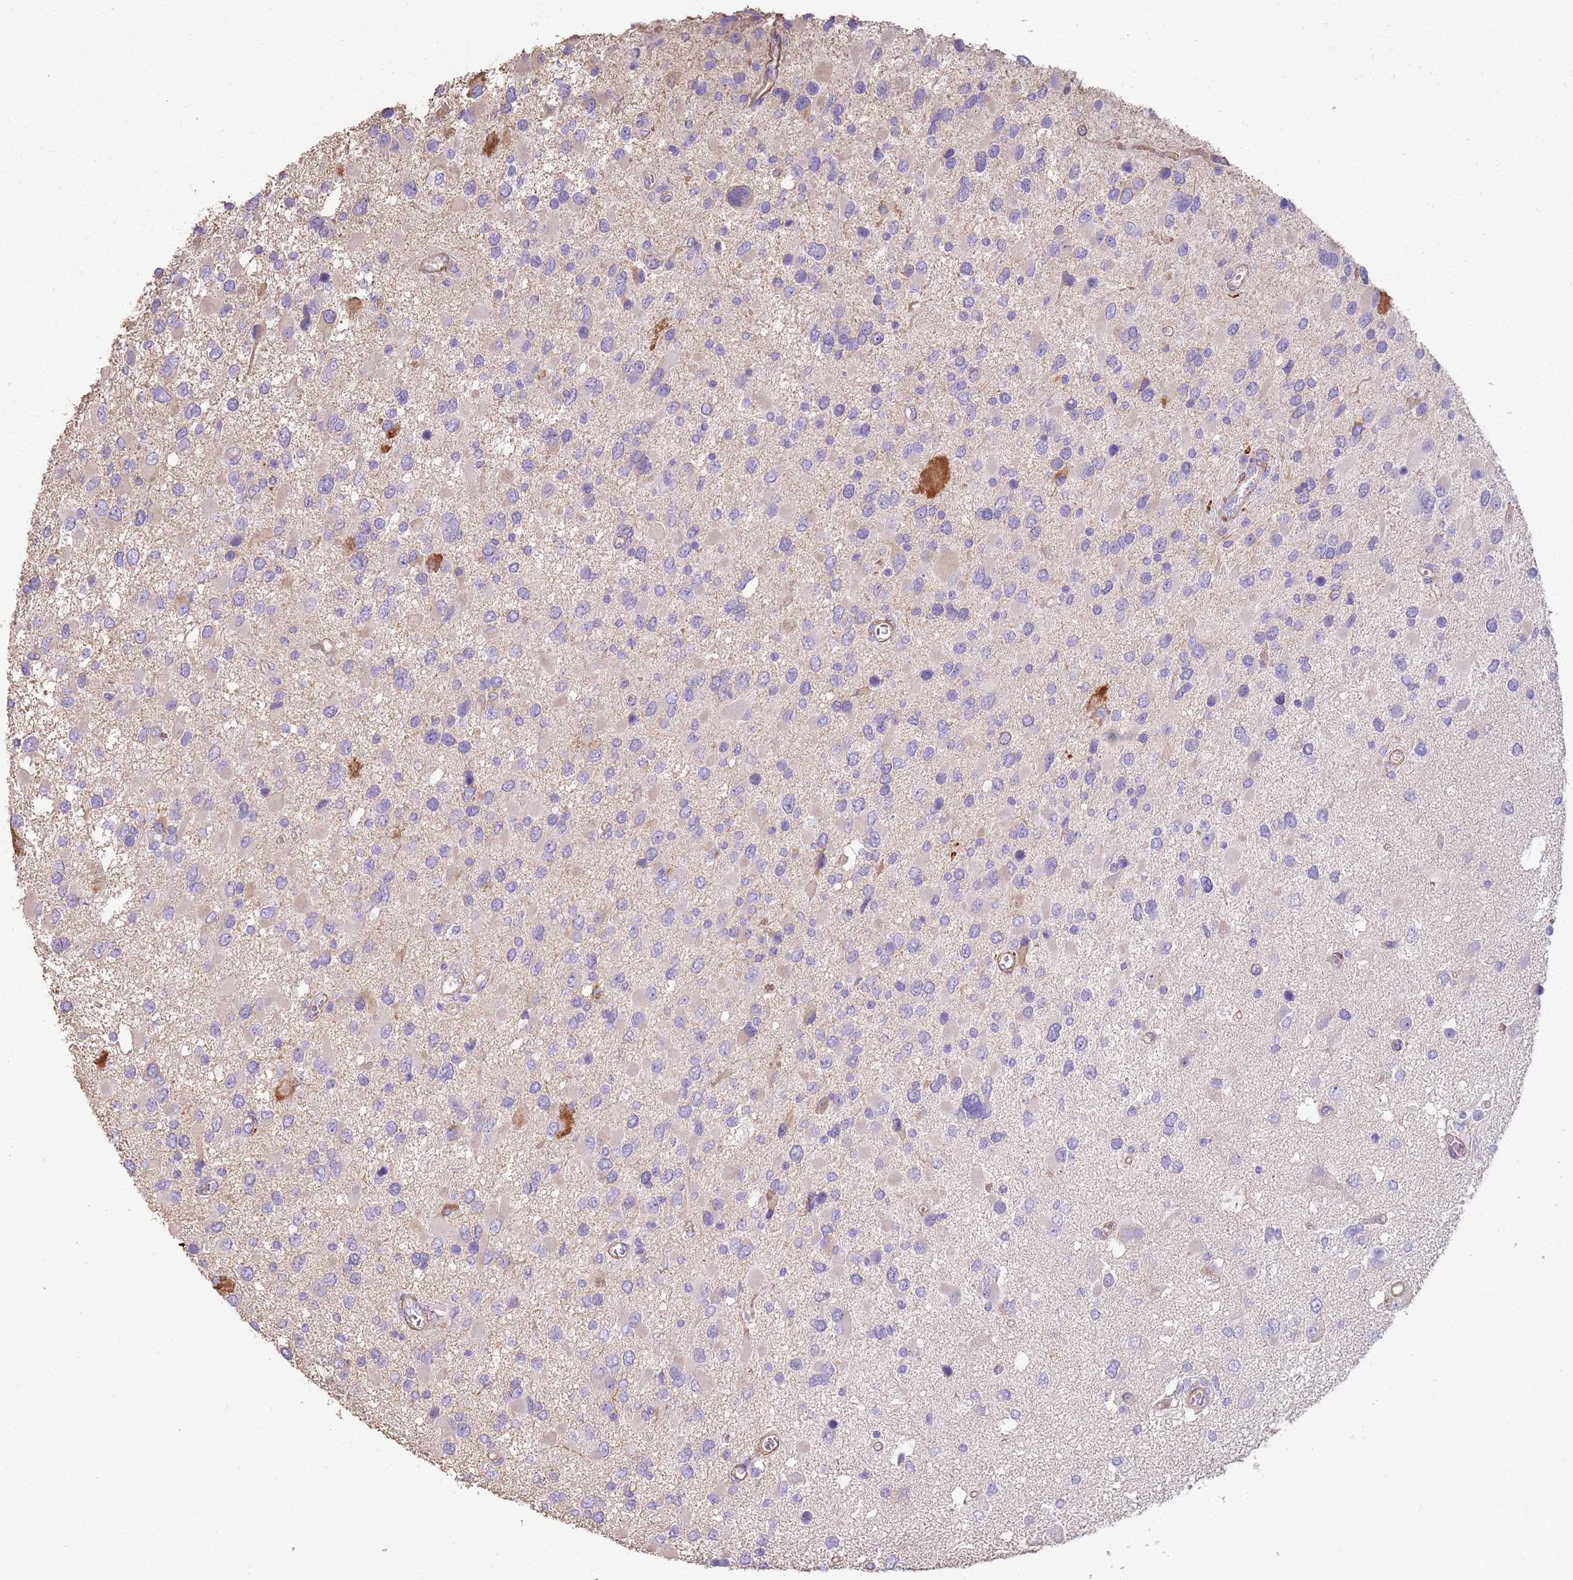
{"staining": {"intensity": "negative", "quantity": "none", "location": "none"}, "tissue": "glioma", "cell_type": "Tumor cells", "image_type": "cancer", "snomed": [{"axis": "morphology", "description": "Glioma, malignant, High grade"}, {"axis": "topography", "description": "Brain"}], "caption": "Immunohistochemistry (IHC) image of high-grade glioma (malignant) stained for a protein (brown), which demonstrates no positivity in tumor cells.", "gene": "PHLPP2", "patient": {"sex": "male", "age": 53}}